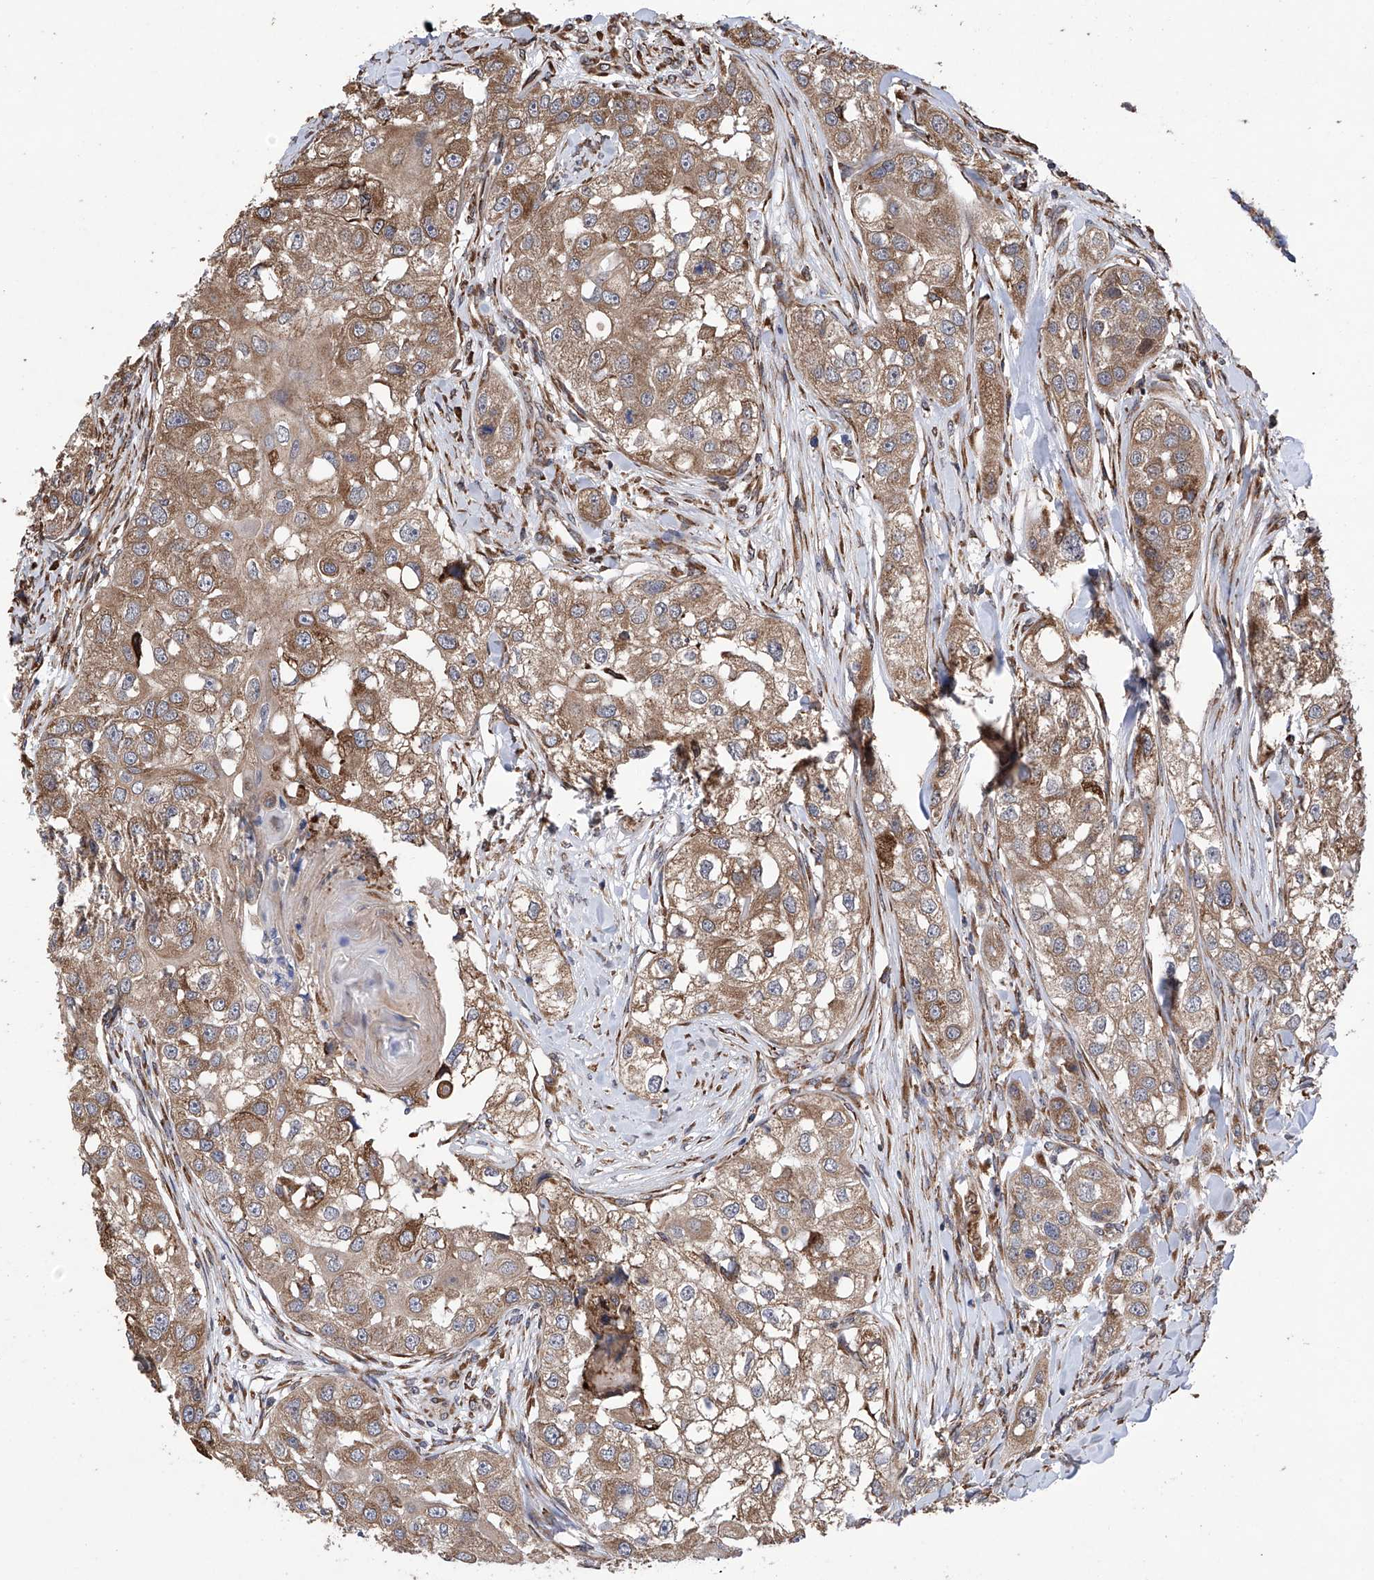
{"staining": {"intensity": "moderate", "quantity": ">75%", "location": "cytoplasmic/membranous"}, "tissue": "head and neck cancer", "cell_type": "Tumor cells", "image_type": "cancer", "snomed": [{"axis": "morphology", "description": "Normal tissue, NOS"}, {"axis": "morphology", "description": "Squamous cell carcinoma, NOS"}, {"axis": "topography", "description": "Skeletal muscle"}, {"axis": "topography", "description": "Head-Neck"}], "caption": "Human squamous cell carcinoma (head and neck) stained with a protein marker reveals moderate staining in tumor cells.", "gene": "DNAH8", "patient": {"sex": "male", "age": 51}}